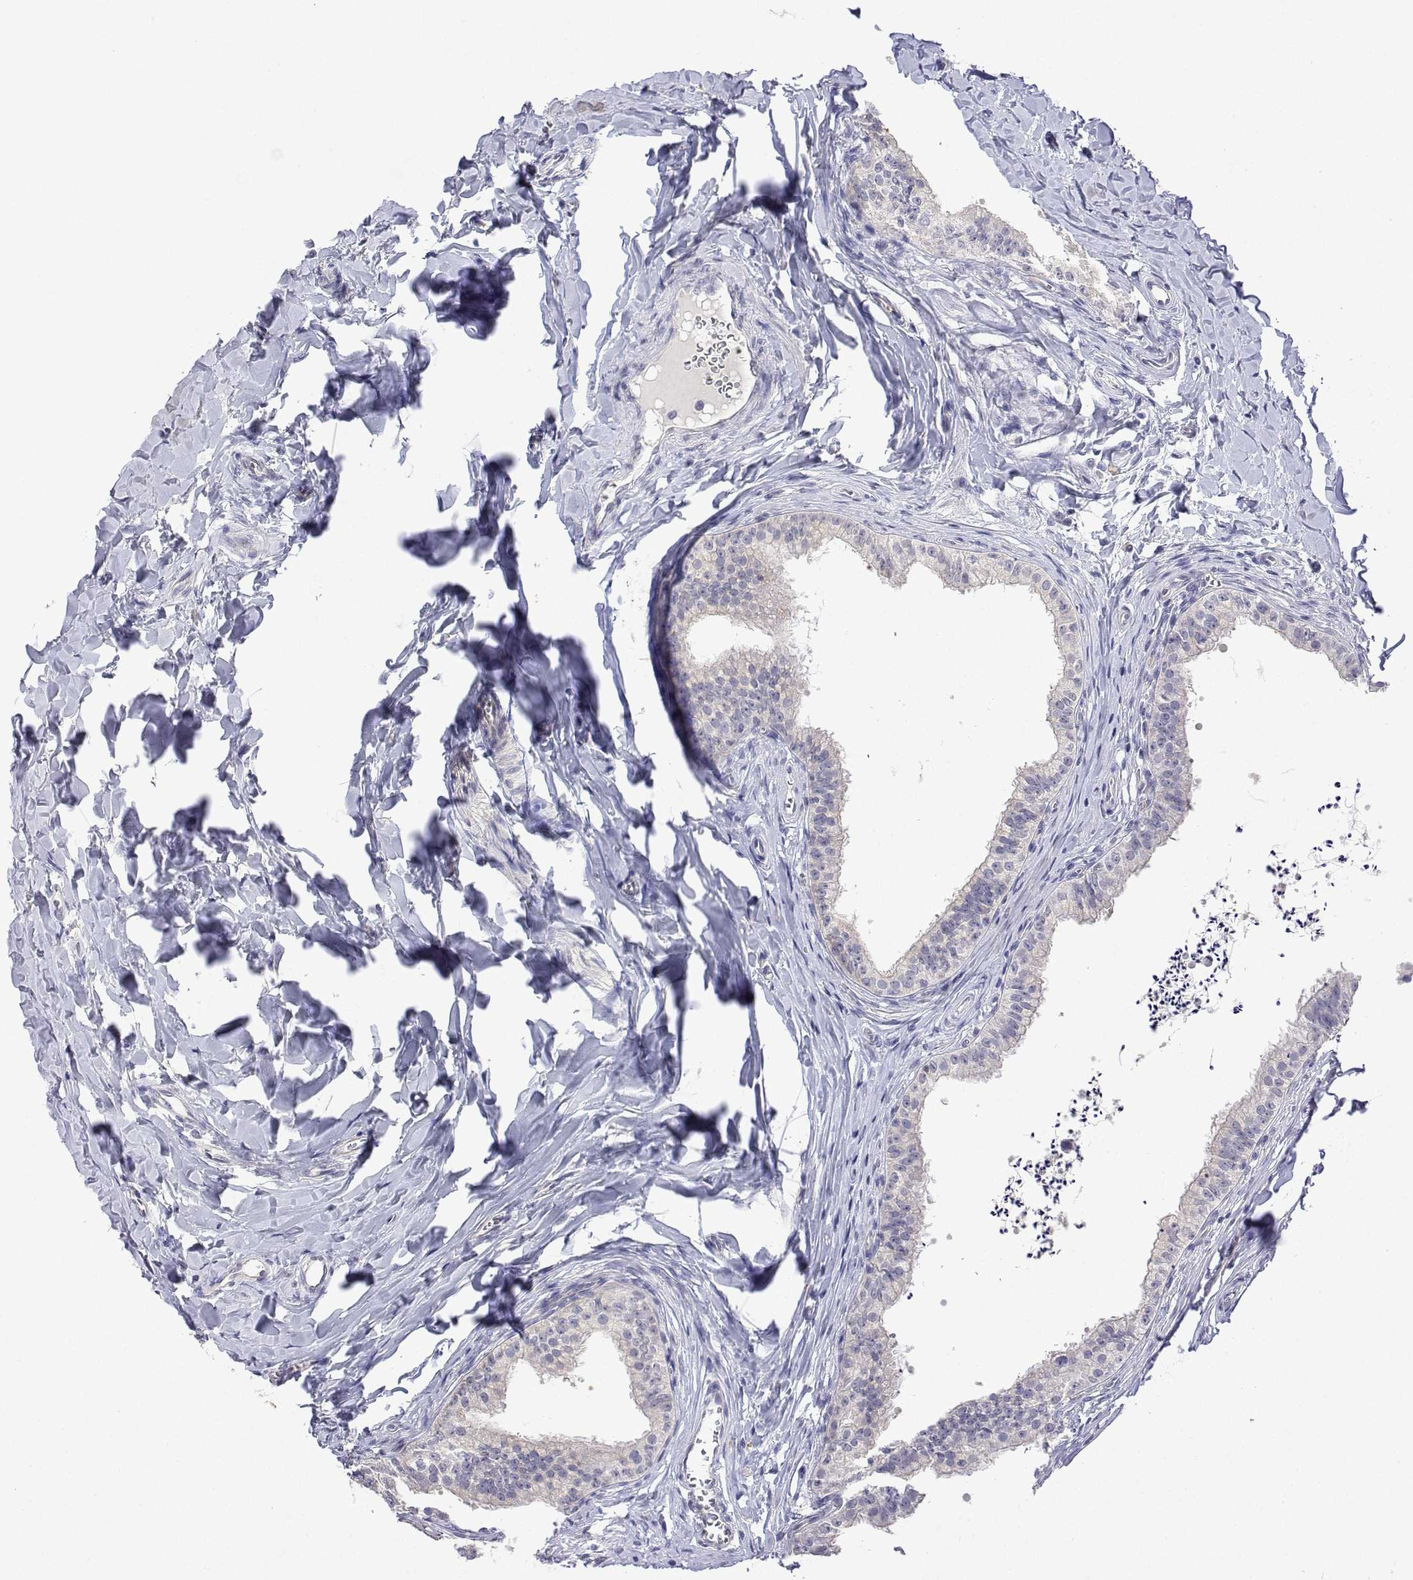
{"staining": {"intensity": "negative", "quantity": "none", "location": "none"}, "tissue": "epididymis", "cell_type": "Glandular cells", "image_type": "normal", "snomed": [{"axis": "morphology", "description": "Normal tissue, NOS"}, {"axis": "topography", "description": "Epididymis"}], "caption": "An immunohistochemistry (IHC) histopathology image of benign epididymis is shown. There is no staining in glandular cells of epididymis. (Stains: DAB (3,3'-diaminobenzidine) IHC with hematoxylin counter stain, Microscopy: brightfield microscopy at high magnification).", "gene": "PLCB1", "patient": {"sex": "male", "age": 24}}